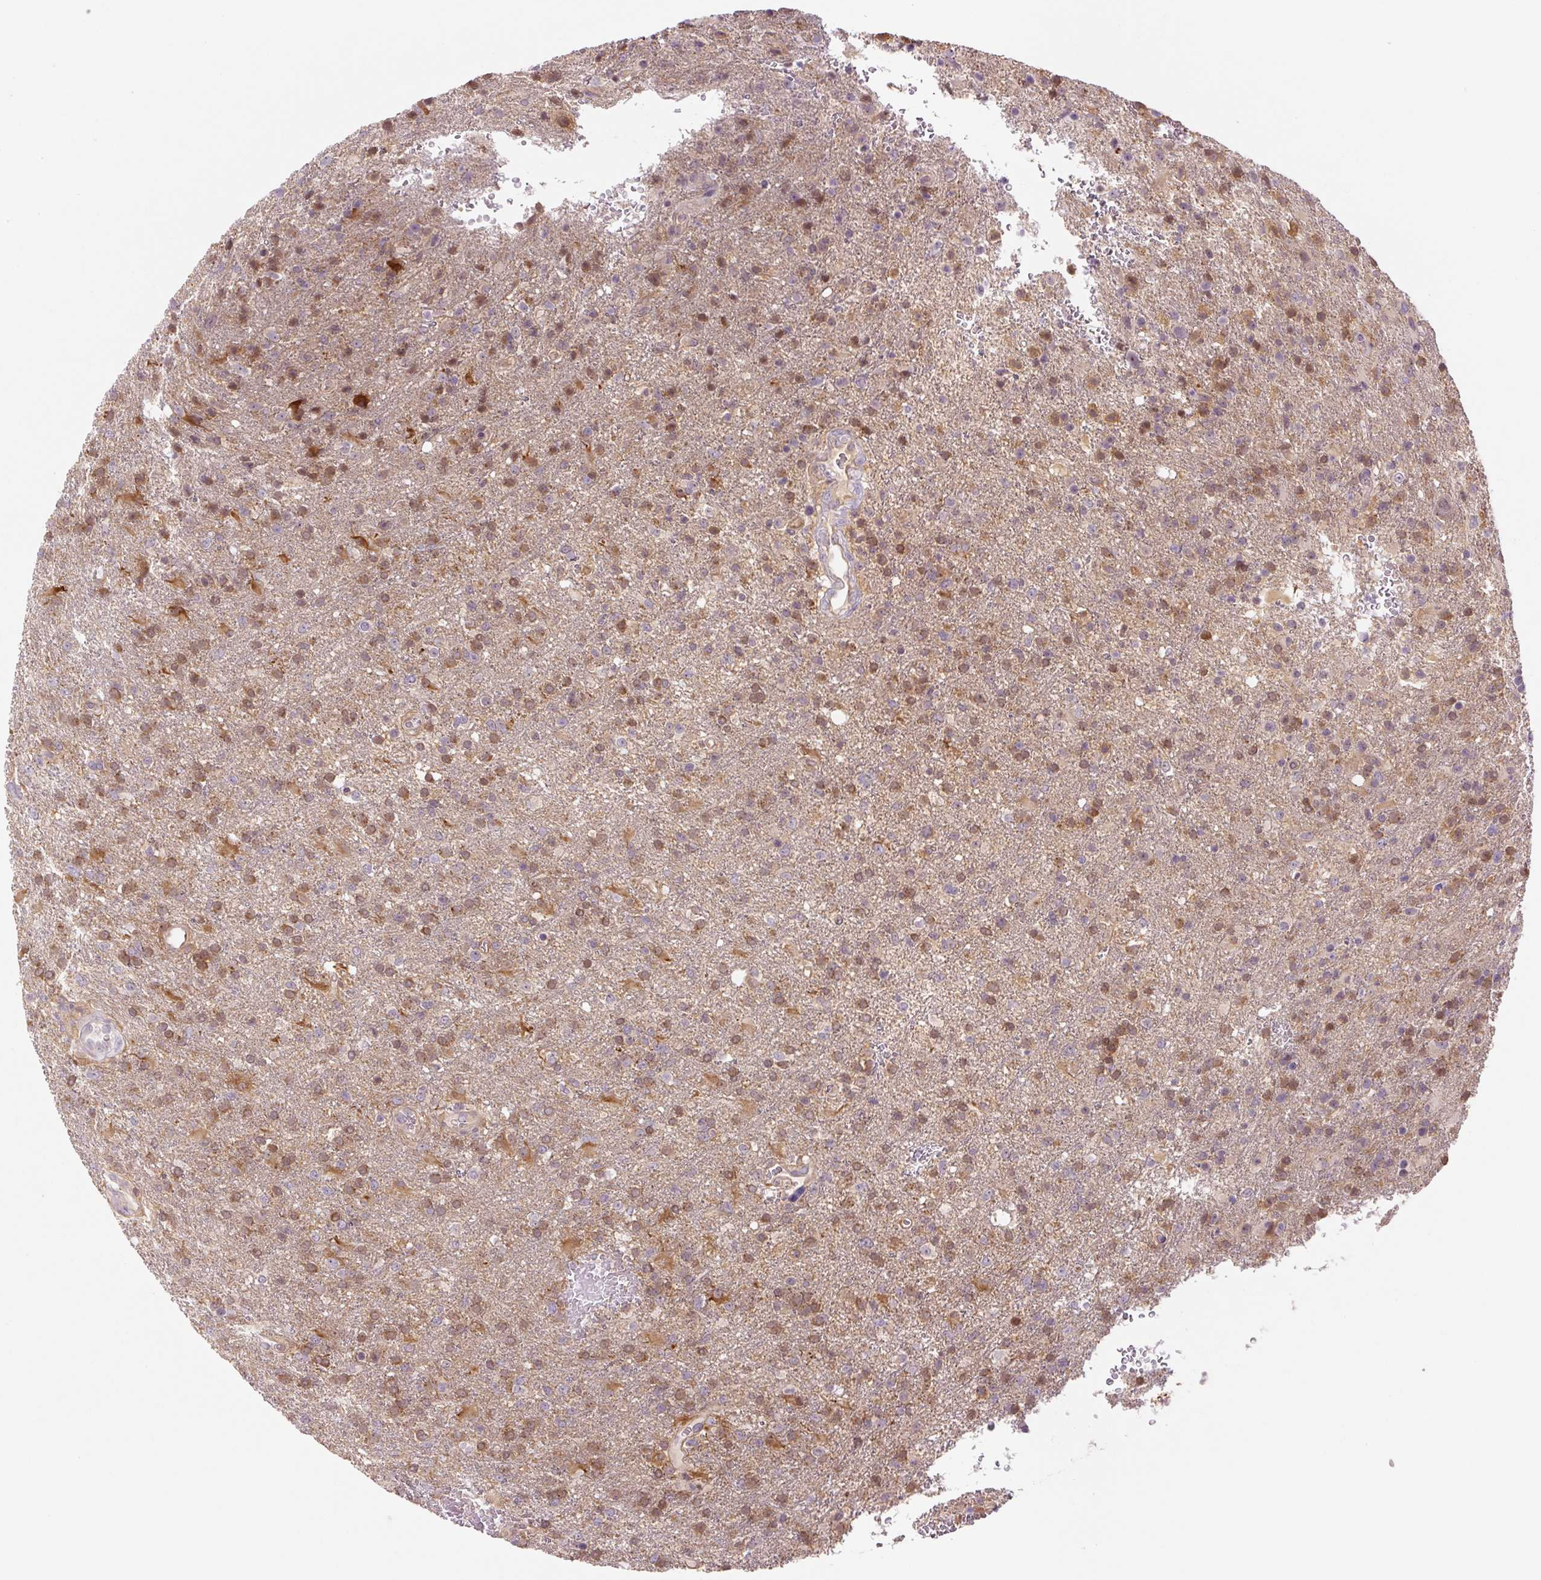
{"staining": {"intensity": "moderate", "quantity": ">75%", "location": "cytoplasmic/membranous,nuclear"}, "tissue": "glioma", "cell_type": "Tumor cells", "image_type": "cancer", "snomed": [{"axis": "morphology", "description": "Glioma, malignant, High grade"}, {"axis": "topography", "description": "Brain"}], "caption": "Immunohistochemistry (IHC) micrograph of neoplastic tissue: high-grade glioma (malignant) stained using immunohistochemistry (IHC) displays medium levels of moderate protein expression localized specifically in the cytoplasmic/membranous and nuclear of tumor cells, appearing as a cytoplasmic/membranous and nuclear brown color.", "gene": "SPSB2", "patient": {"sex": "female", "age": 74}}